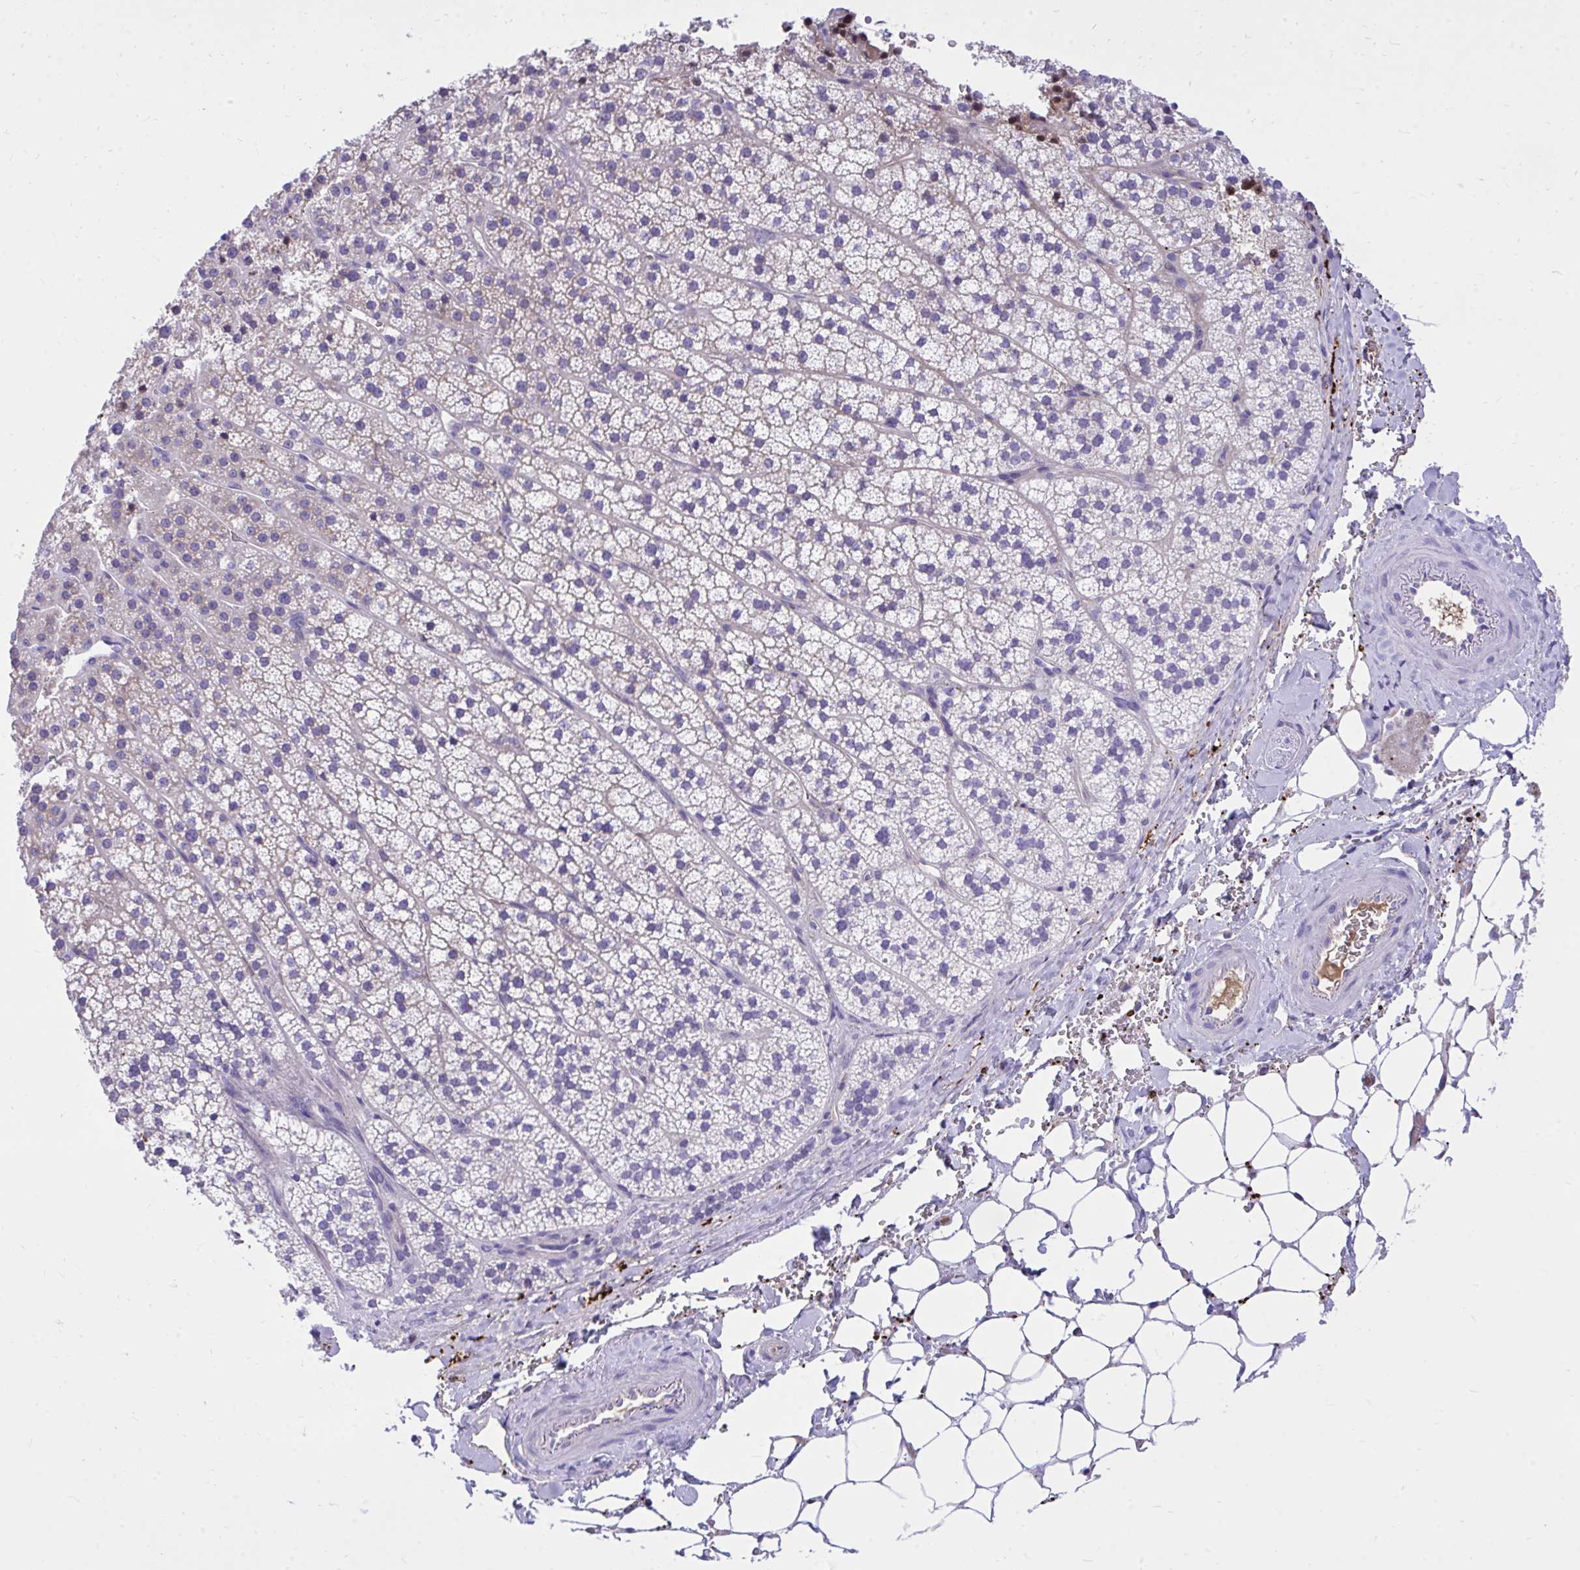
{"staining": {"intensity": "moderate", "quantity": "<25%", "location": "nuclear"}, "tissue": "adrenal gland", "cell_type": "Glandular cells", "image_type": "normal", "snomed": [{"axis": "morphology", "description": "Normal tissue, NOS"}, {"axis": "topography", "description": "Adrenal gland"}], "caption": "Adrenal gland stained for a protein (brown) shows moderate nuclear positive positivity in approximately <25% of glandular cells.", "gene": "HRG", "patient": {"sex": "male", "age": 53}}